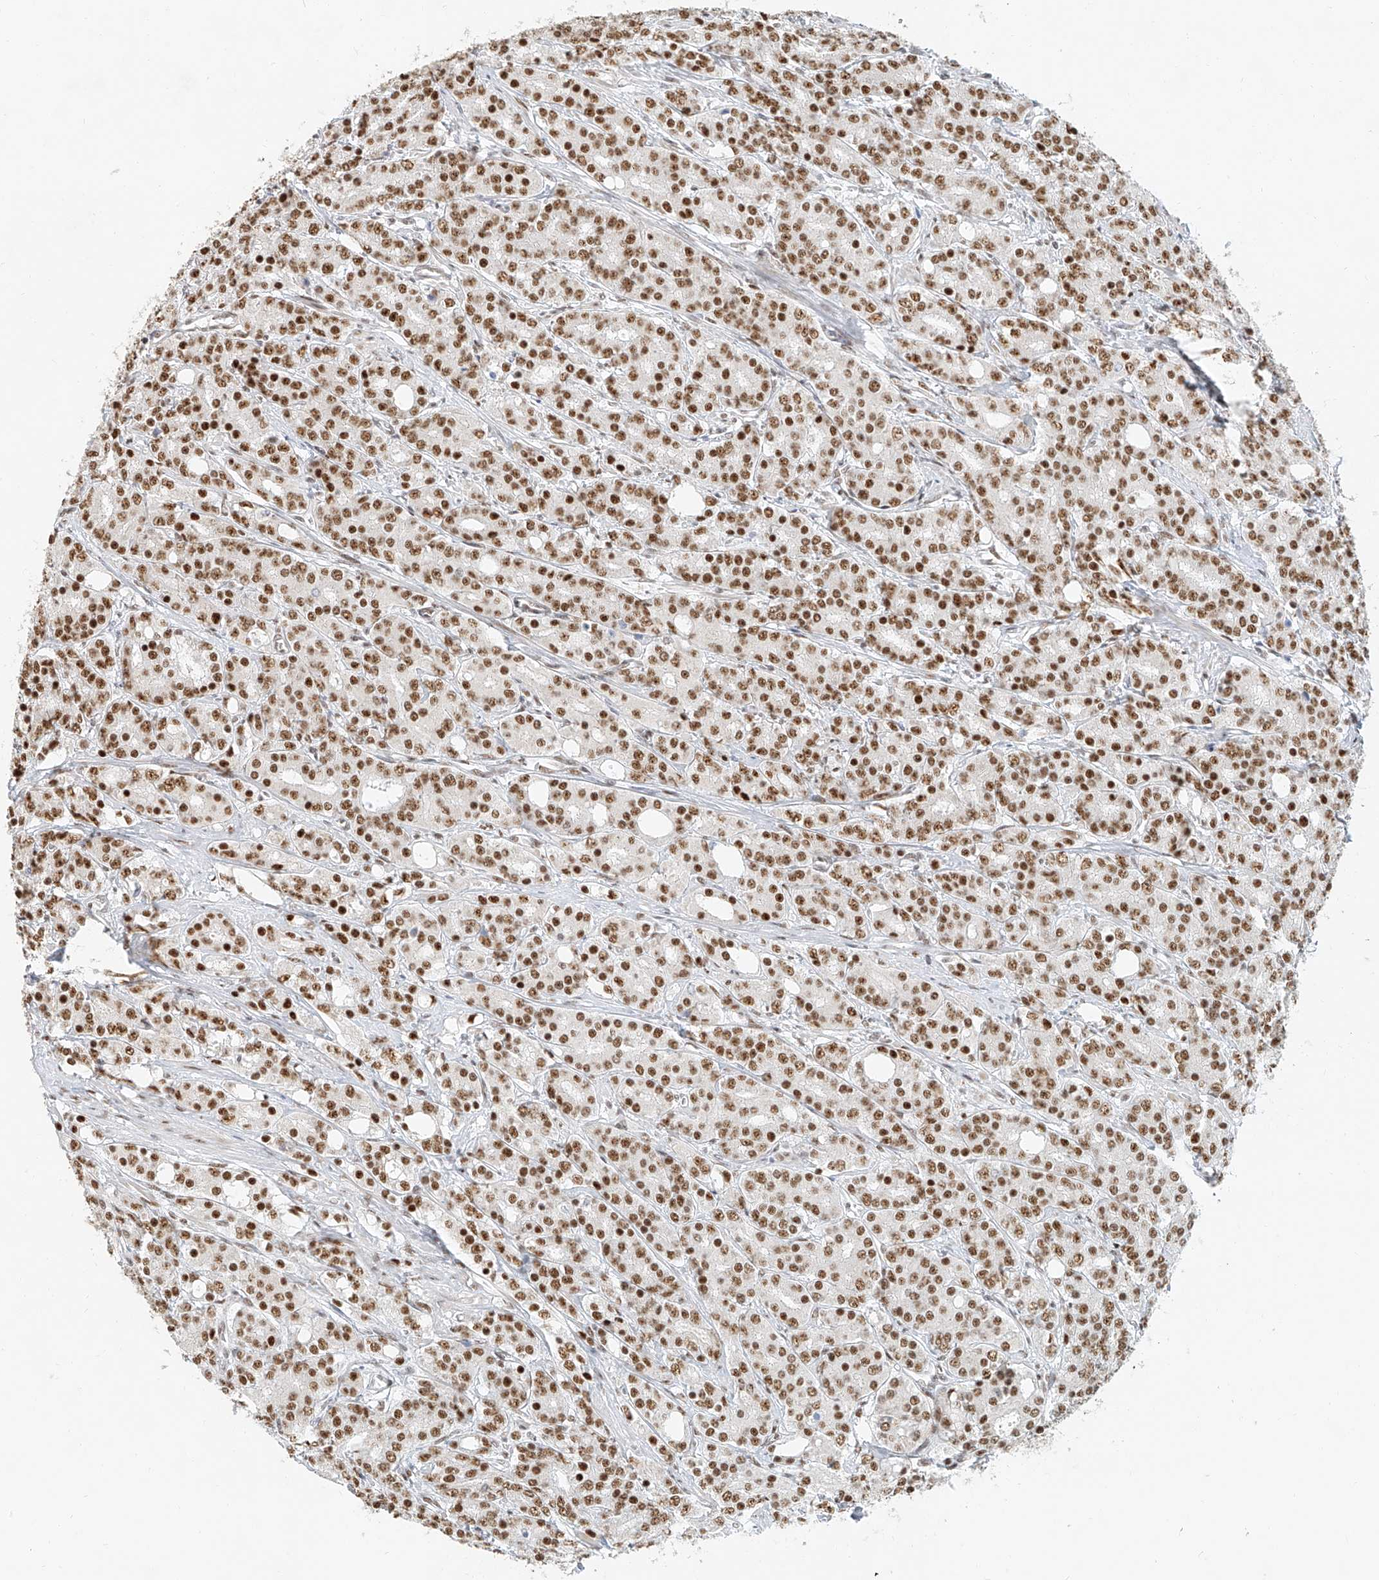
{"staining": {"intensity": "strong", "quantity": ">75%", "location": "nuclear"}, "tissue": "prostate cancer", "cell_type": "Tumor cells", "image_type": "cancer", "snomed": [{"axis": "morphology", "description": "Adenocarcinoma, High grade"}, {"axis": "topography", "description": "Prostate"}], "caption": "This histopathology image displays immunohistochemistry staining of human high-grade adenocarcinoma (prostate), with high strong nuclear positivity in about >75% of tumor cells.", "gene": "CXorf58", "patient": {"sex": "male", "age": 62}}